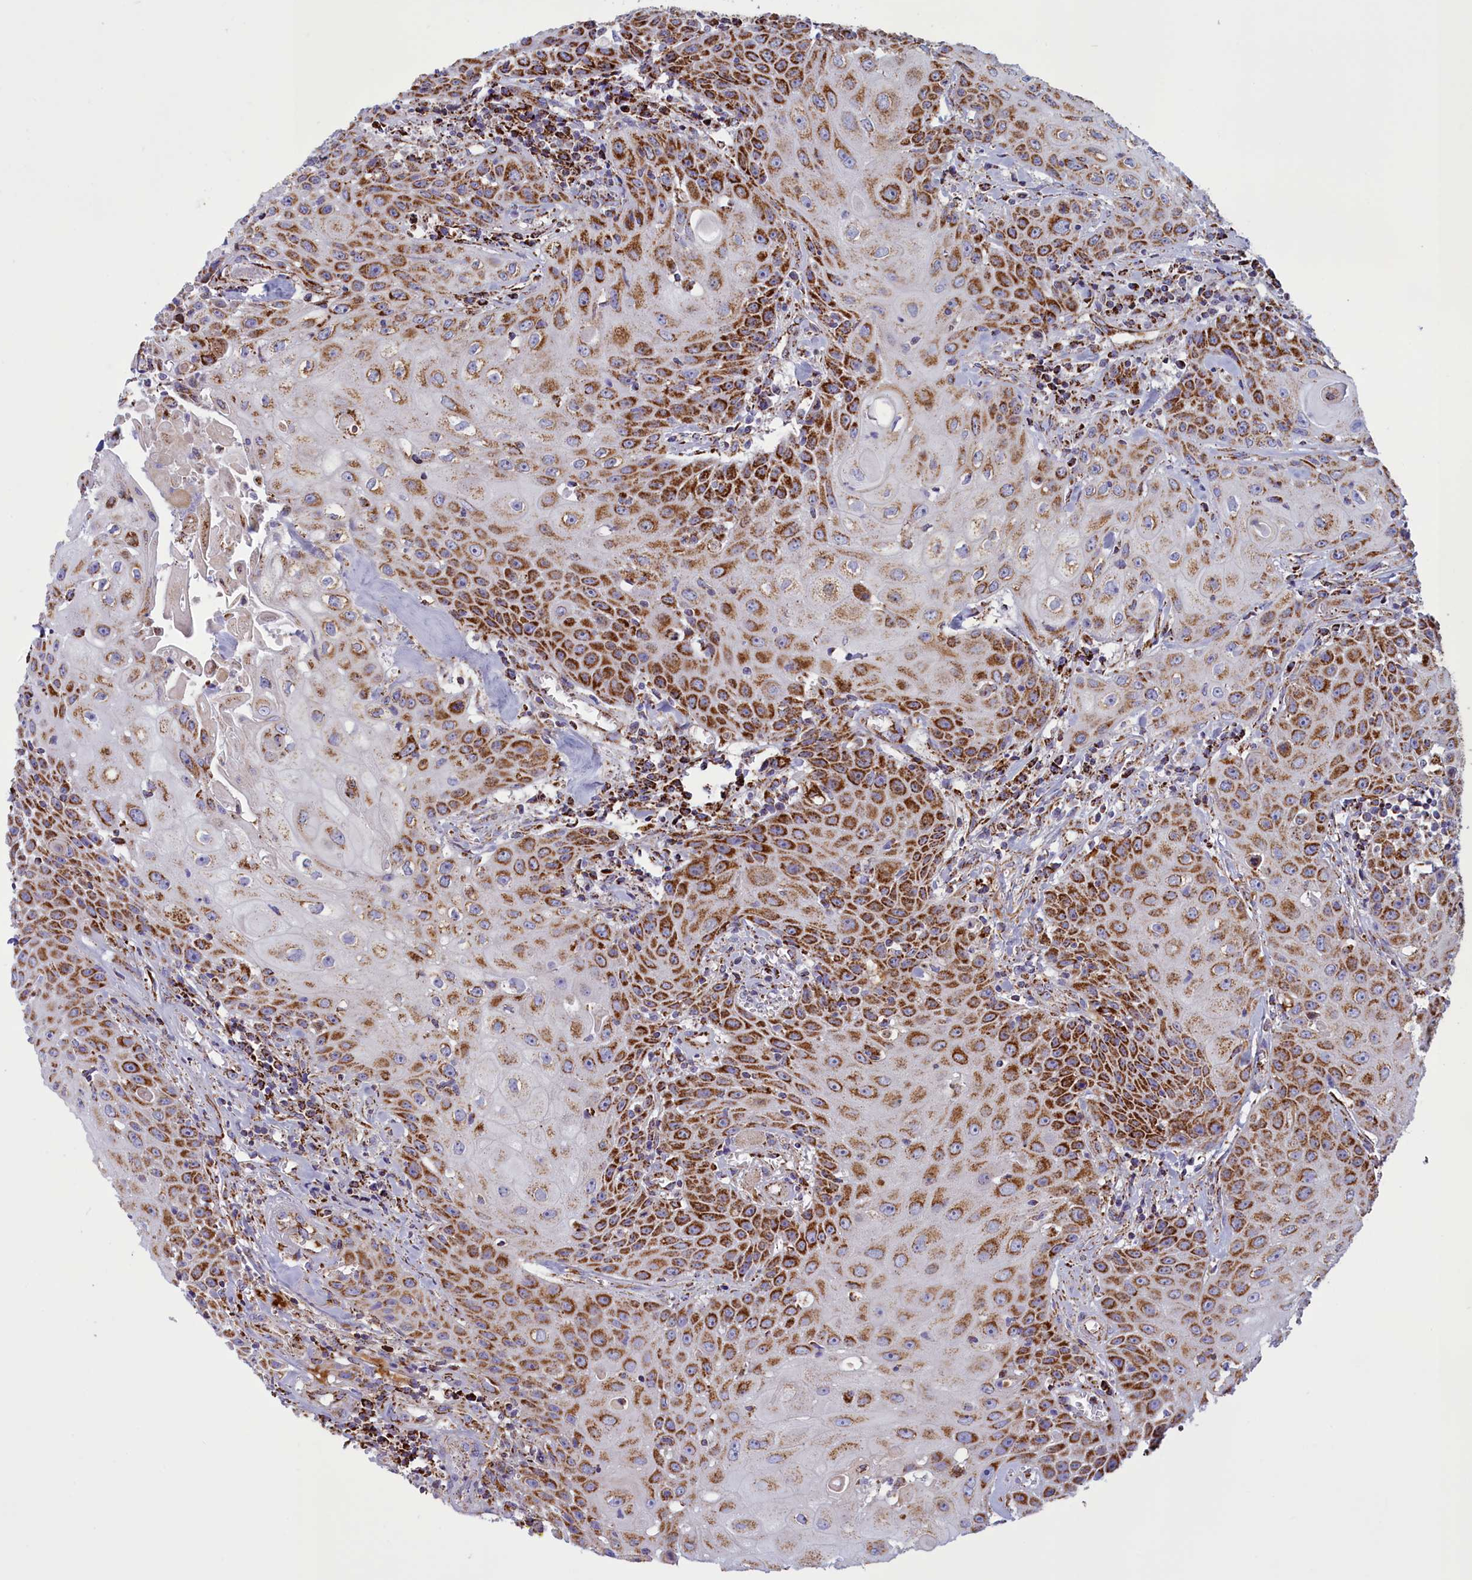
{"staining": {"intensity": "strong", "quantity": ">75%", "location": "cytoplasmic/membranous"}, "tissue": "head and neck cancer", "cell_type": "Tumor cells", "image_type": "cancer", "snomed": [{"axis": "morphology", "description": "Squamous cell carcinoma, NOS"}, {"axis": "topography", "description": "Oral tissue"}, {"axis": "topography", "description": "Head-Neck"}], "caption": "Head and neck cancer (squamous cell carcinoma) stained for a protein (brown) reveals strong cytoplasmic/membranous positive staining in about >75% of tumor cells.", "gene": "ISOC2", "patient": {"sex": "female", "age": 82}}